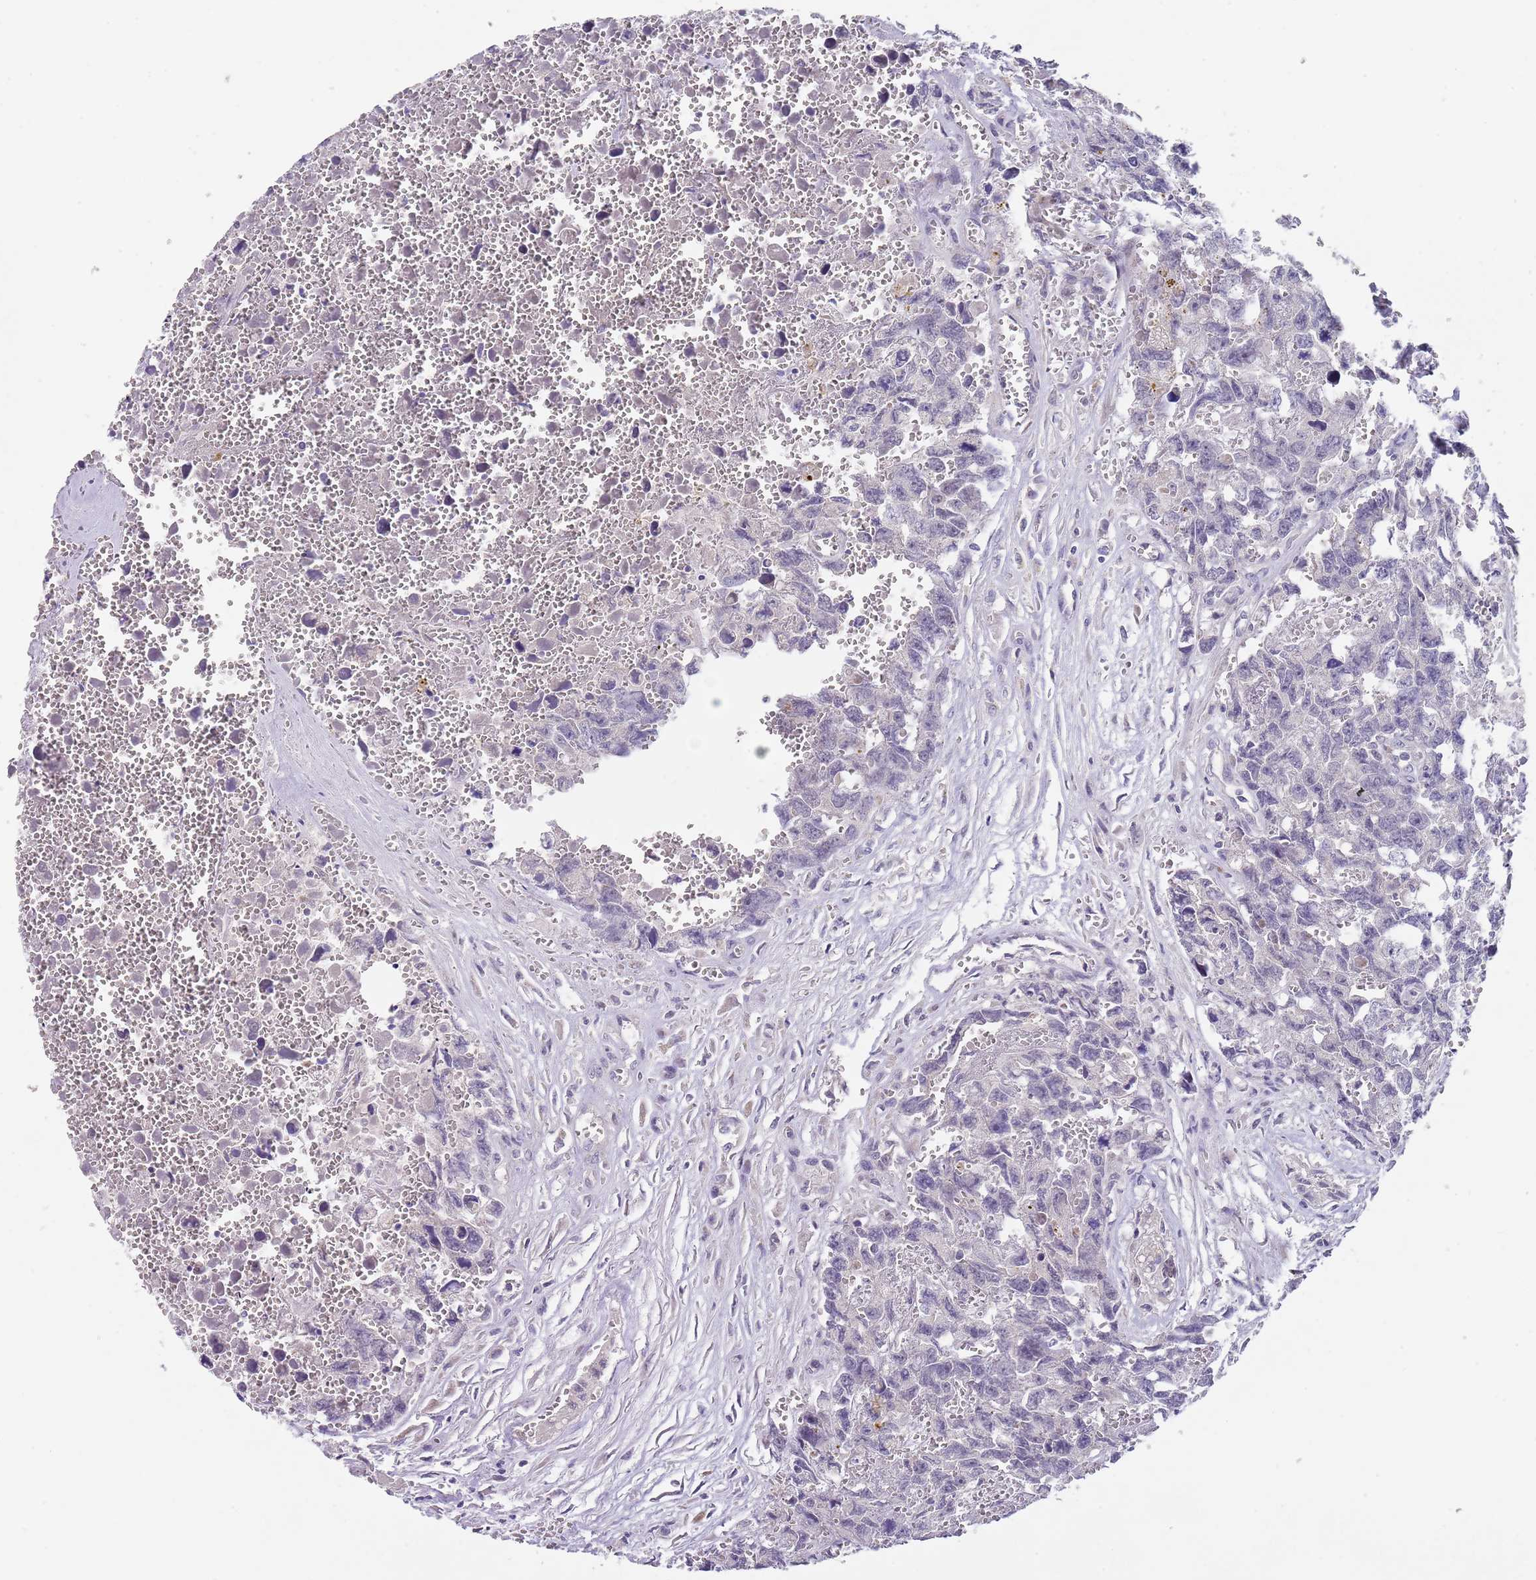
{"staining": {"intensity": "negative", "quantity": "none", "location": "none"}, "tissue": "testis cancer", "cell_type": "Tumor cells", "image_type": "cancer", "snomed": [{"axis": "morphology", "description": "Carcinoma, Embryonal, NOS"}, {"axis": "topography", "description": "Testis"}], "caption": "Tumor cells are negative for protein expression in human testis cancer (embryonal carcinoma).", "gene": "PRAC1", "patient": {"sex": "male", "age": 31}}